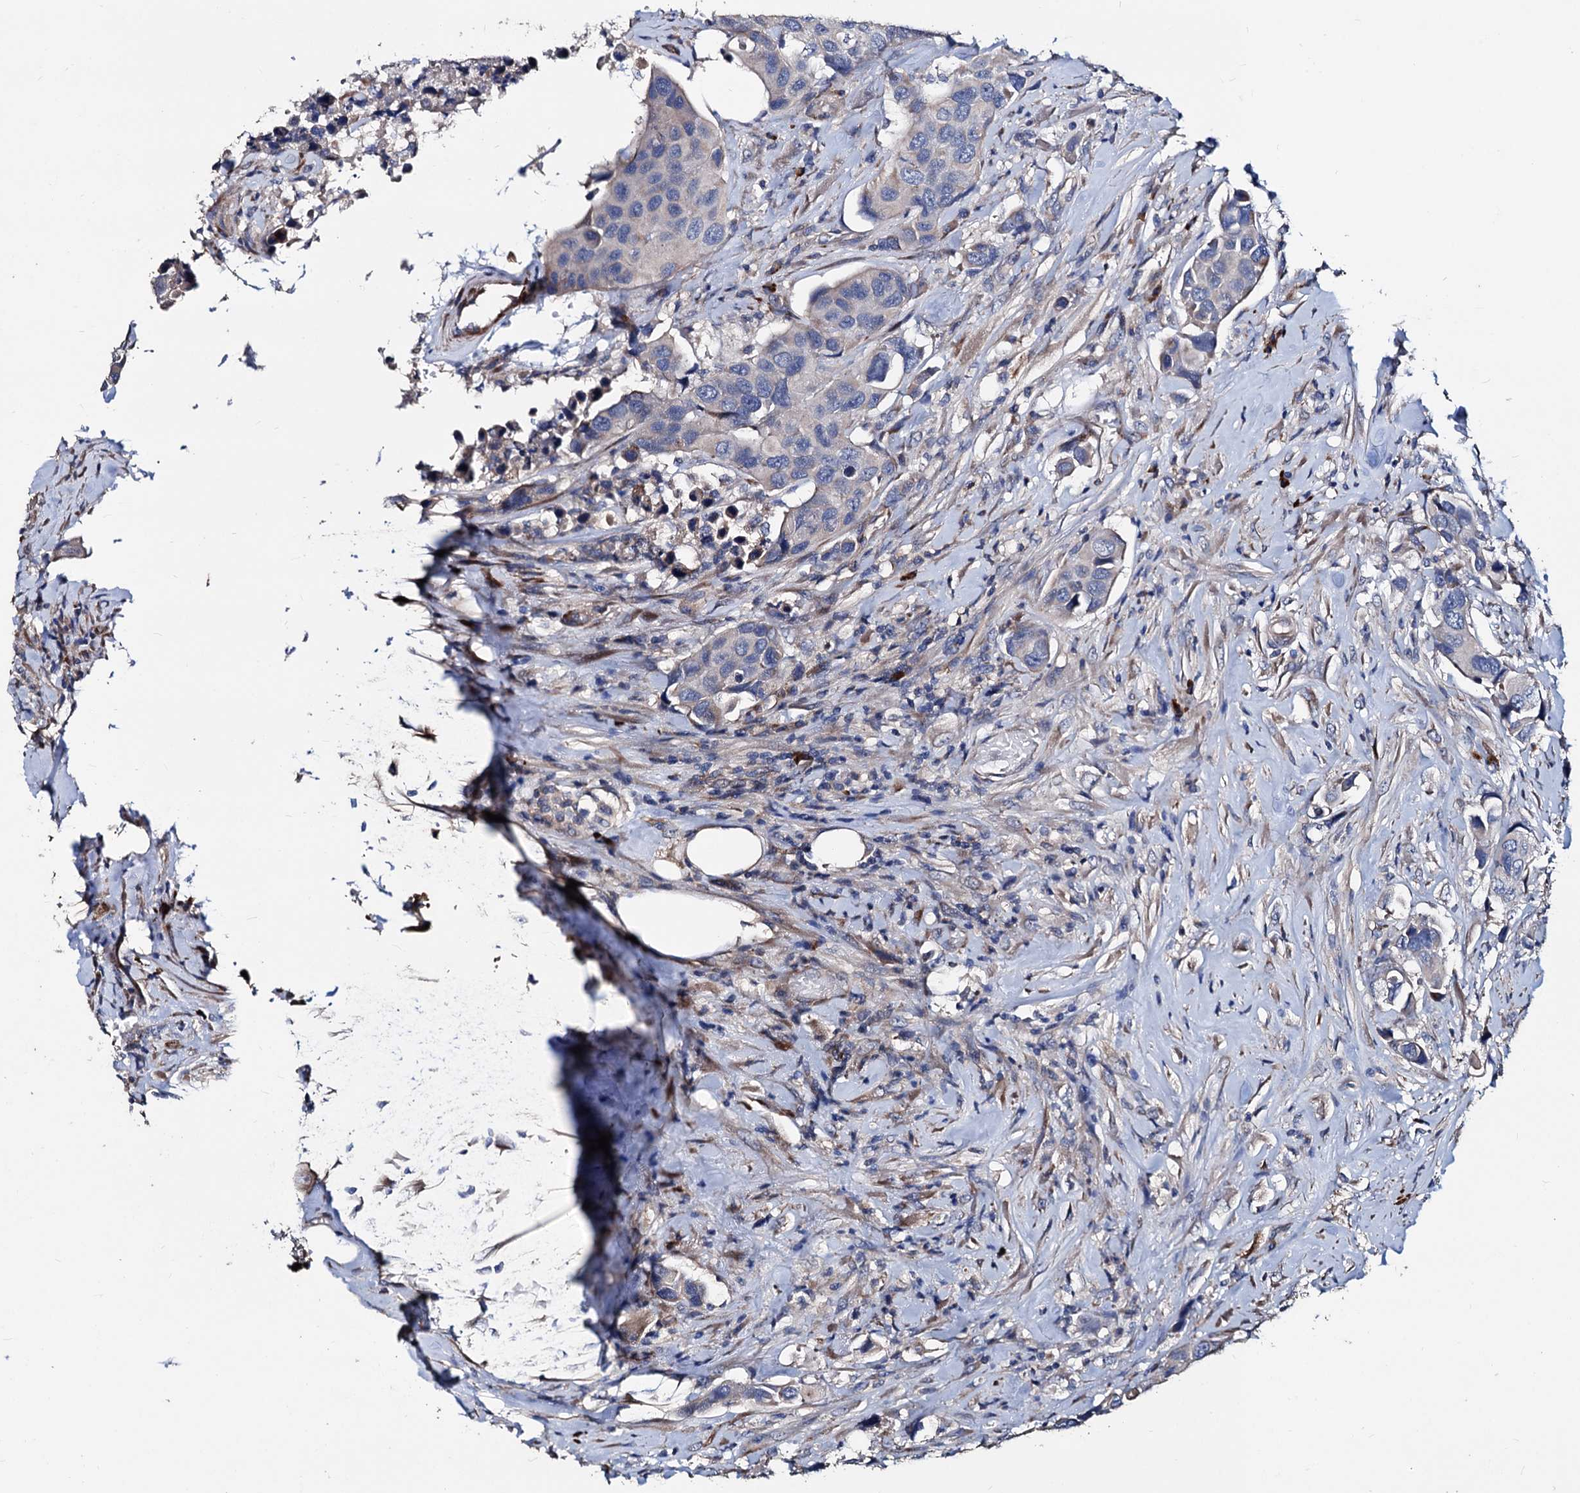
{"staining": {"intensity": "negative", "quantity": "none", "location": "none"}, "tissue": "urothelial cancer", "cell_type": "Tumor cells", "image_type": "cancer", "snomed": [{"axis": "morphology", "description": "Urothelial carcinoma, High grade"}, {"axis": "topography", "description": "Urinary bladder"}], "caption": "High power microscopy micrograph of an immunohistochemistry (IHC) photomicrograph of urothelial carcinoma (high-grade), revealing no significant staining in tumor cells. (IHC, brightfield microscopy, high magnification).", "gene": "AKAP11", "patient": {"sex": "male", "age": 74}}